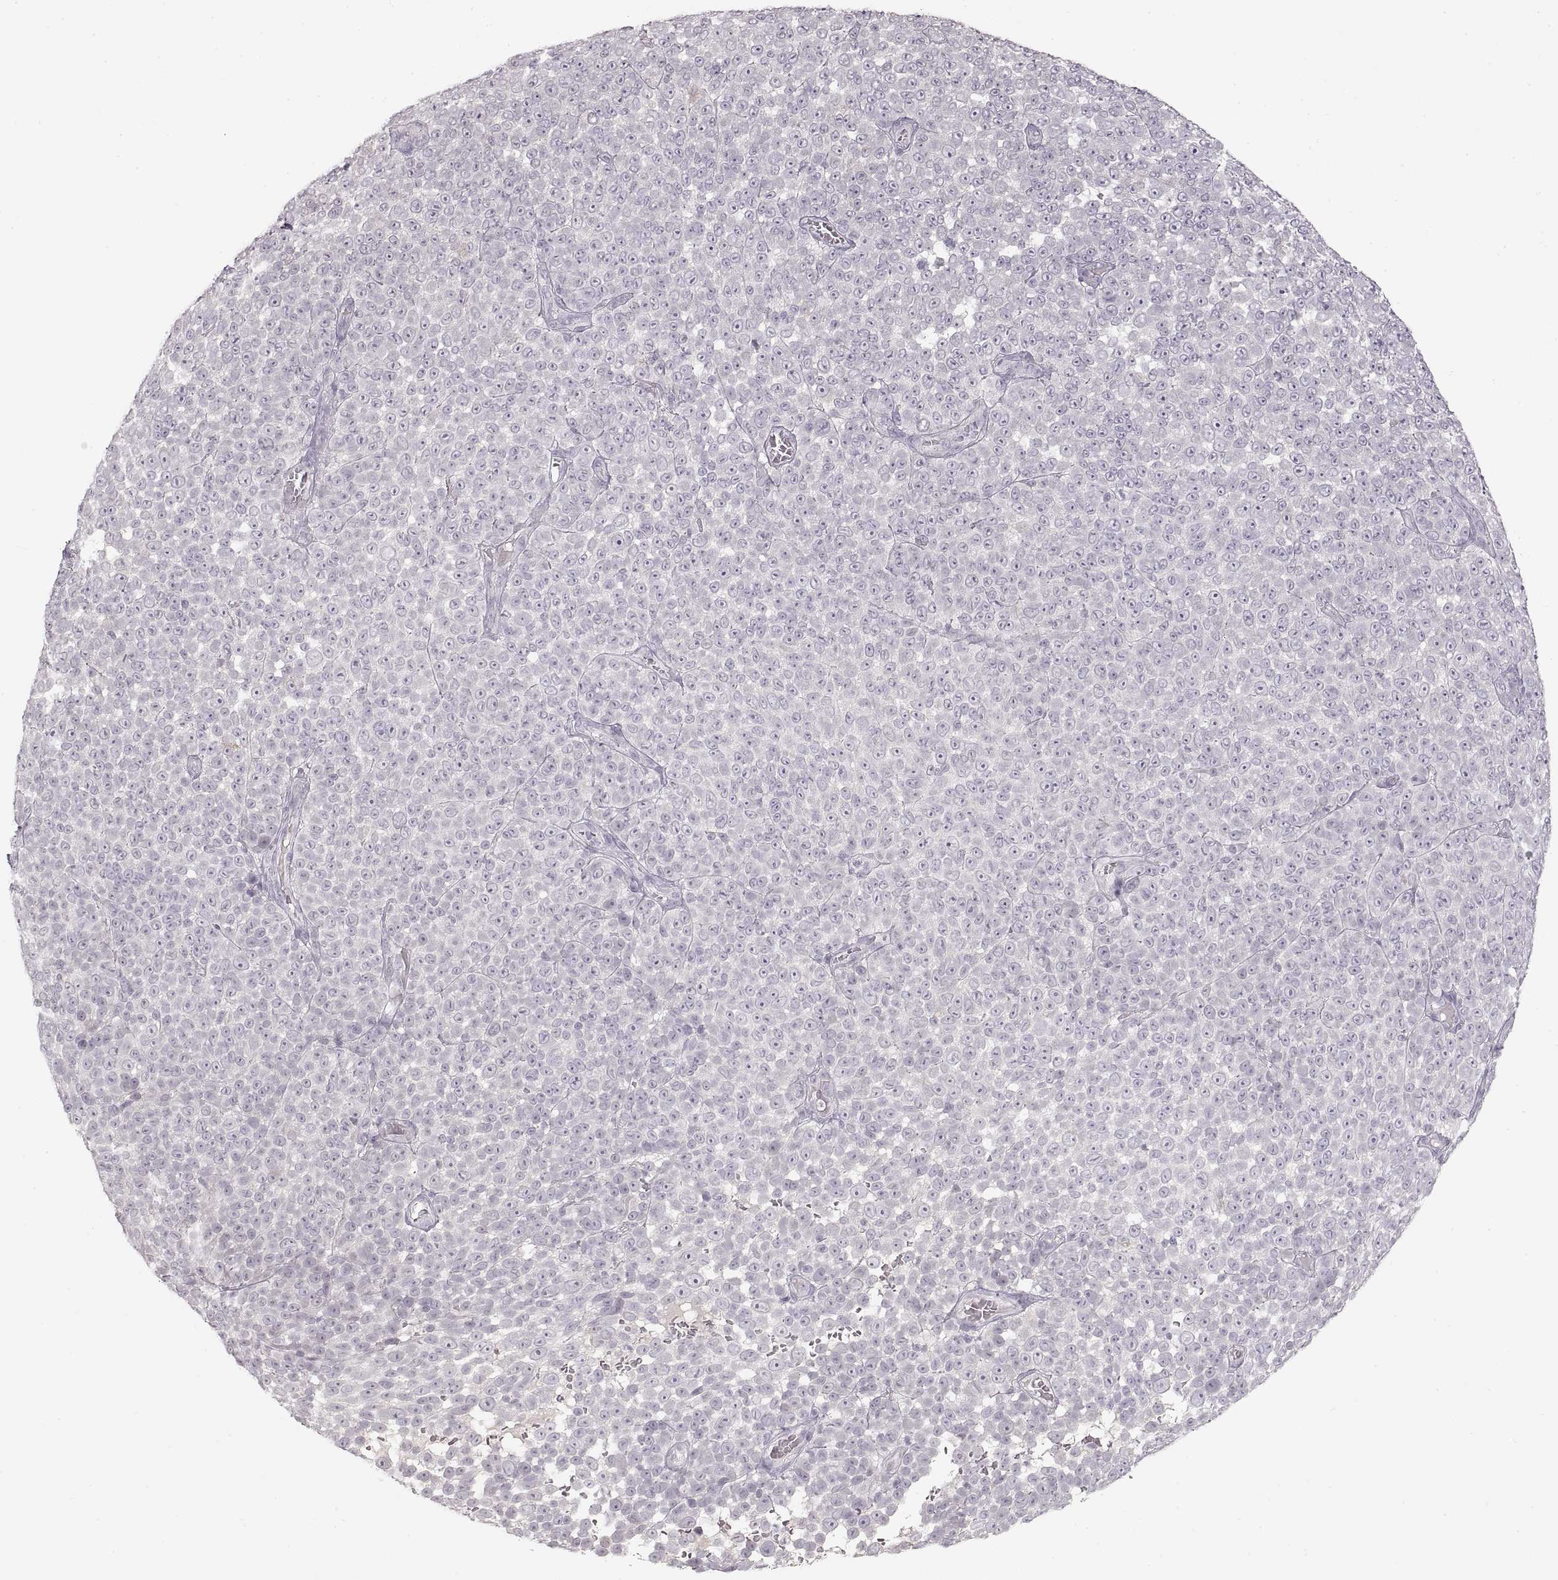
{"staining": {"intensity": "negative", "quantity": "none", "location": "none"}, "tissue": "melanoma", "cell_type": "Tumor cells", "image_type": "cancer", "snomed": [{"axis": "morphology", "description": "Malignant melanoma, NOS"}, {"axis": "topography", "description": "Skin"}], "caption": "The micrograph reveals no significant staining in tumor cells of malignant melanoma.", "gene": "PCSK2", "patient": {"sex": "female", "age": 95}}